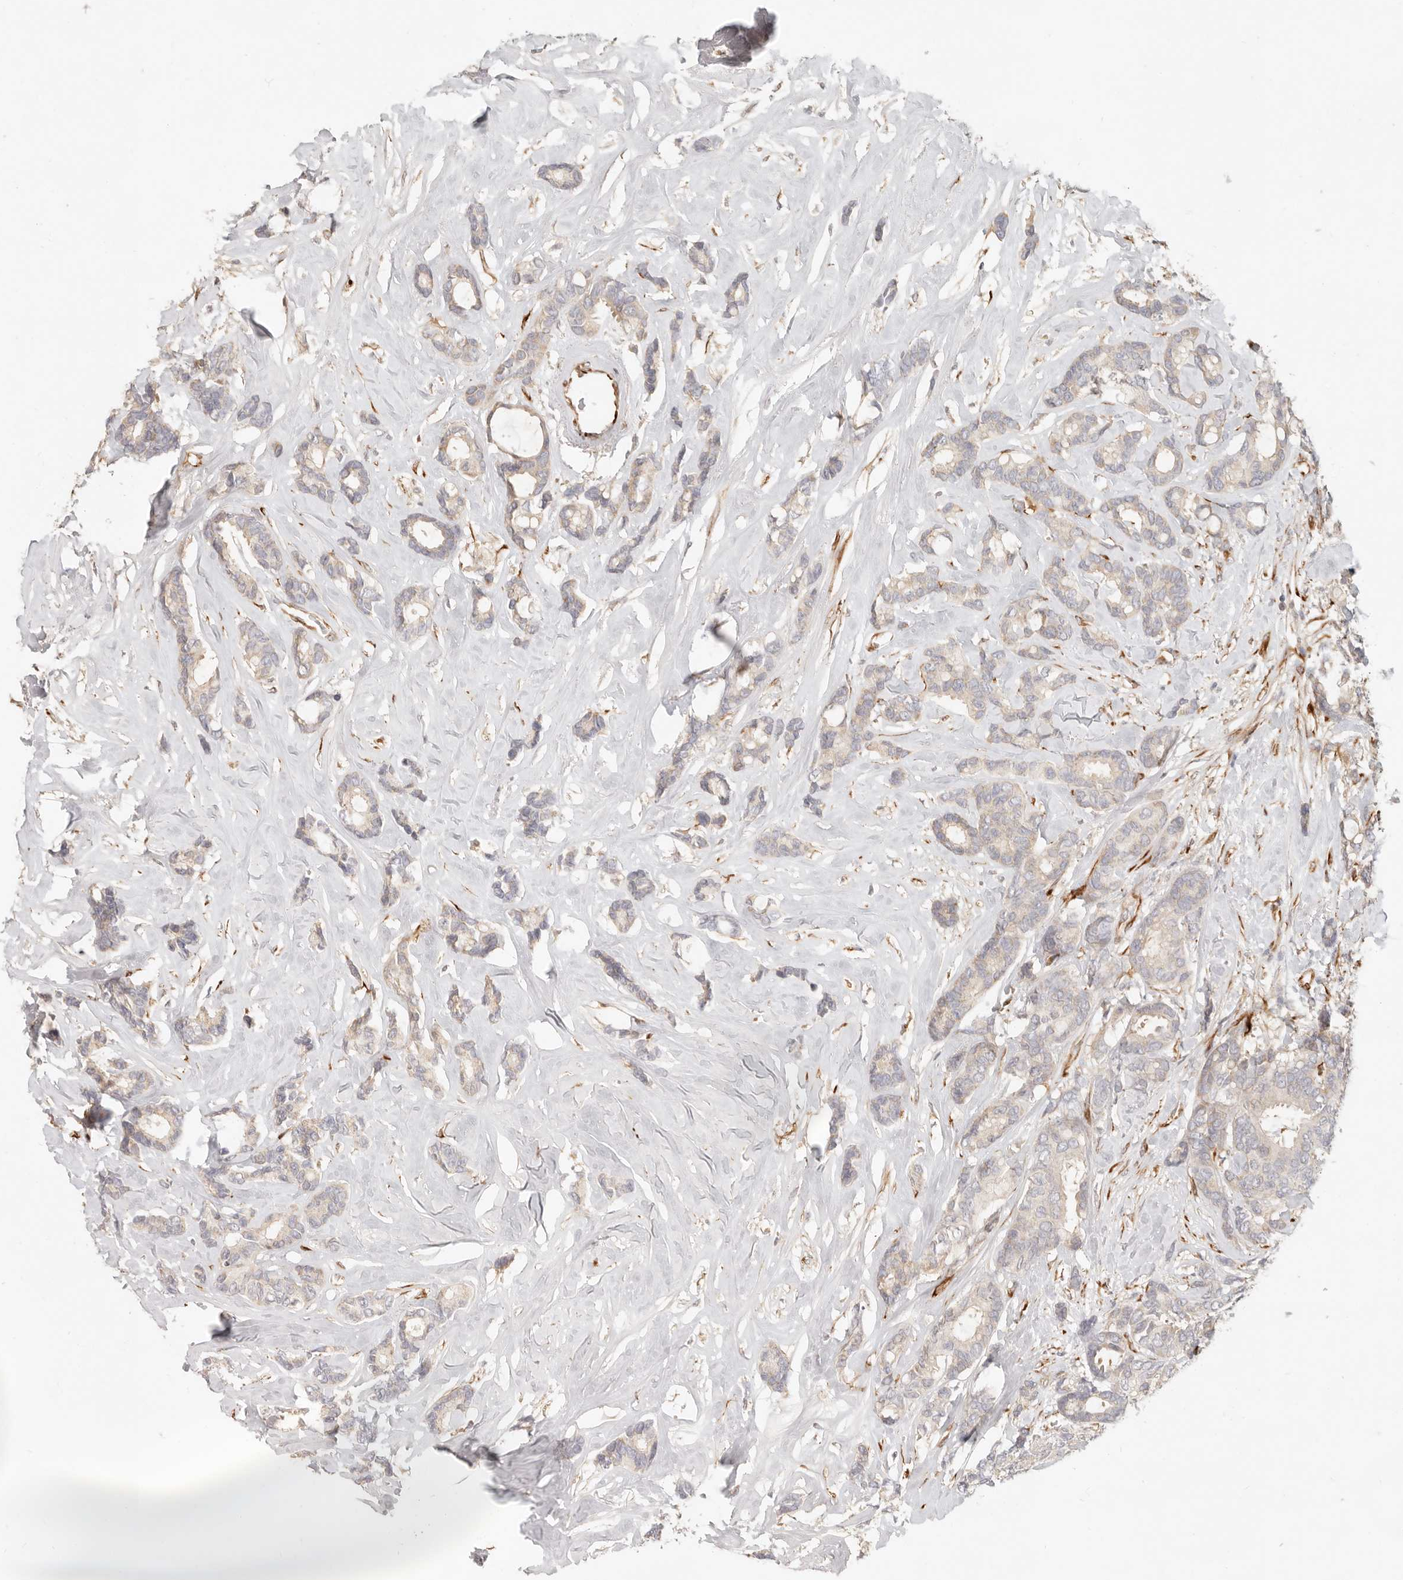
{"staining": {"intensity": "weak", "quantity": "<25%", "location": "cytoplasmic/membranous"}, "tissue": "breast cancer", "cell_type": "Tumor cells", "image_type": "cancer", "snomed": [{"axis": "morphology", "description": "Duct carcinoma"}, {"axis": "topography", "description": "Breast"}], "caption": "This is an immunohistochemistry photomicrograph of human breast cancer. There is no expression in tumor cells.", "gene": "SASS6", "patient": {"sex": "female", "age": 87}}